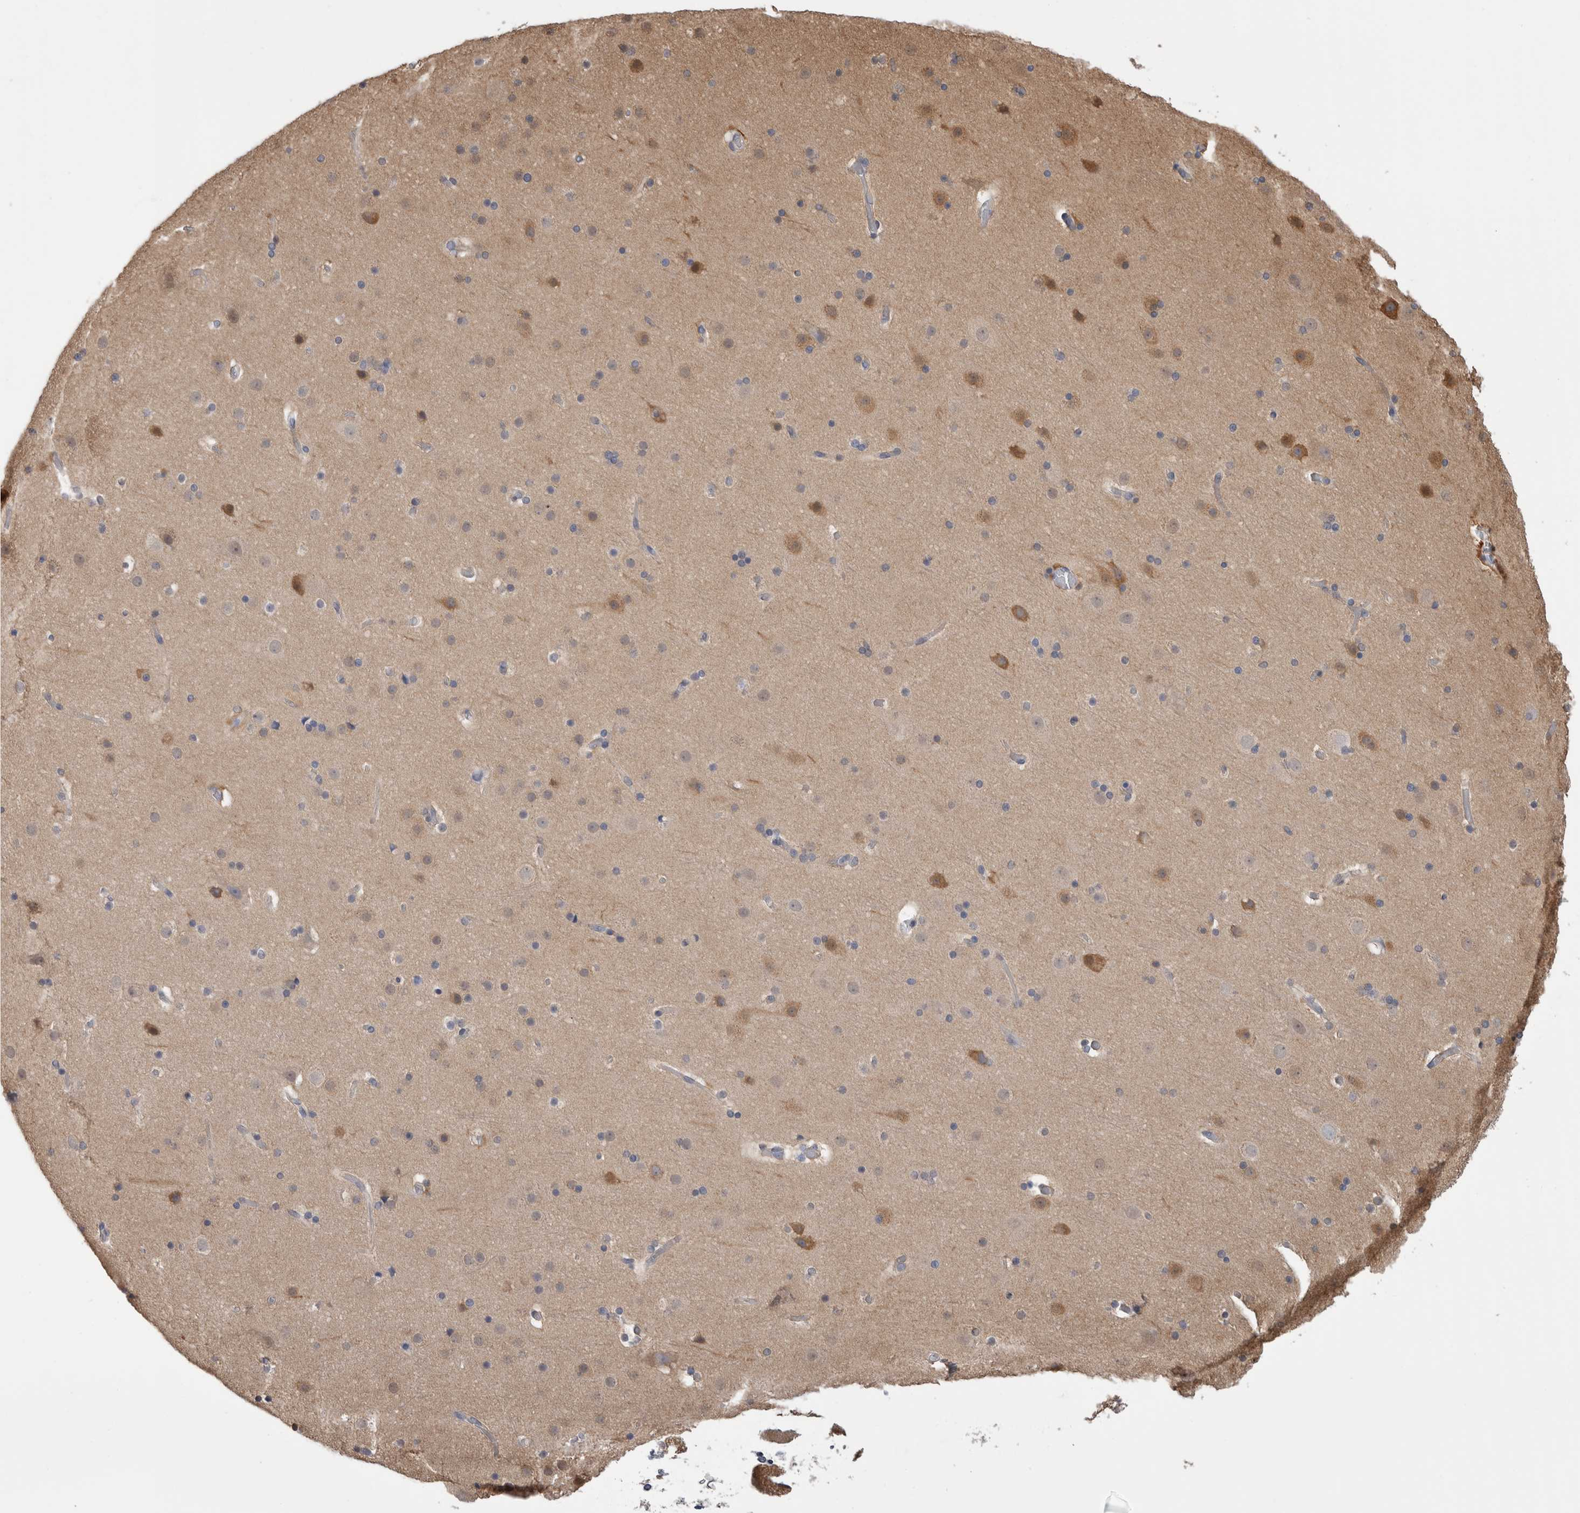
{"staining": {"intensity": "negative", "quantity": "none", "location": "none"}, "tissue": "cerebral cortex", "cell_type": "Endothelial cells", "image_type": "normal", "snomed": [{"axis": "morphology", "description": "Normal tissue, NOS"}, {"axis": "topography", "description": "Cerebral cortex"}], "caption": "Photomicrograph shows no protein staining in endothelial cells of benign cerebral cortex.", "gene": "SCRN1", "patient": {"sex": "male", "age": 57}}